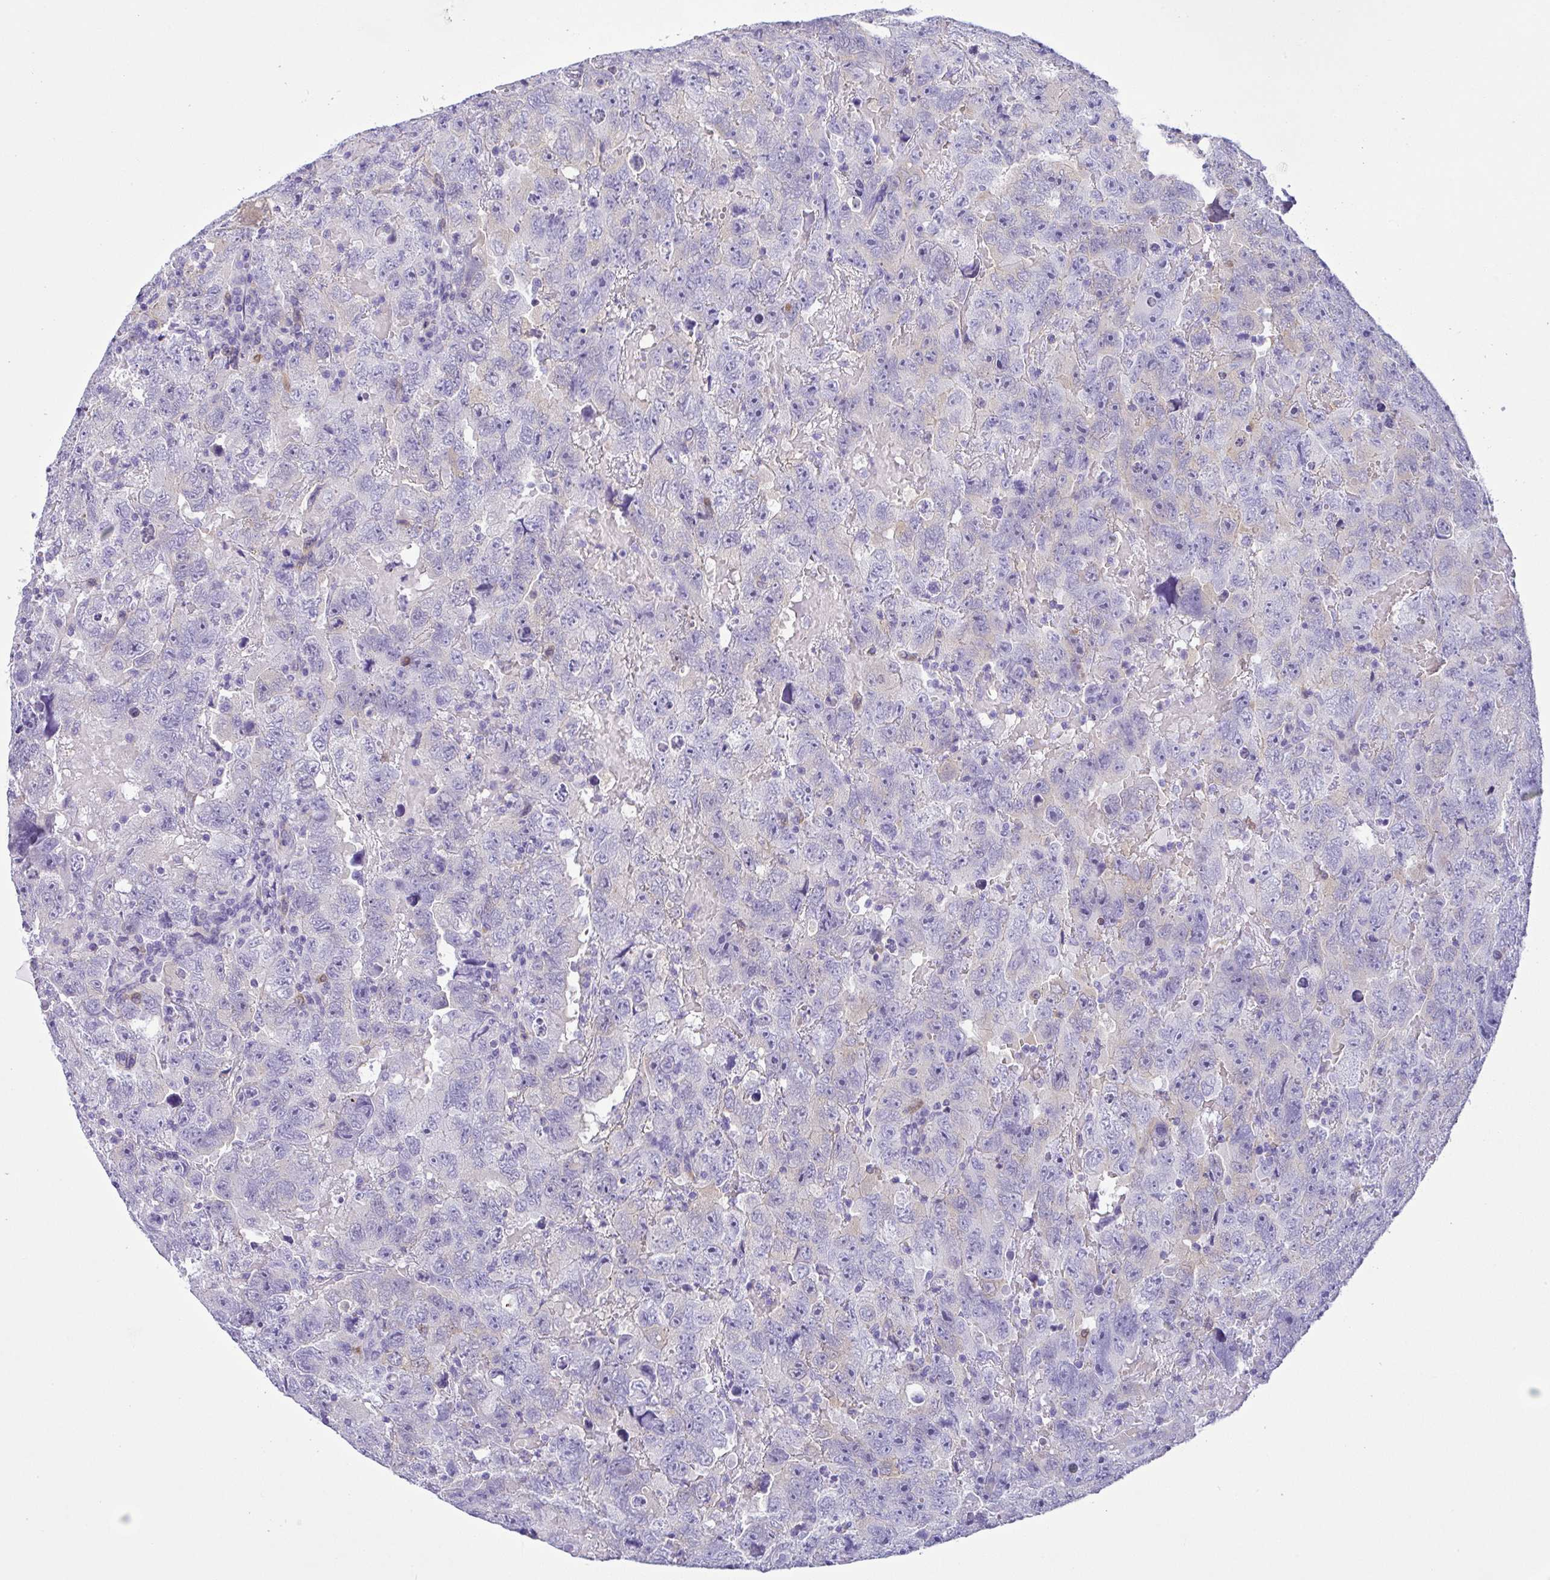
{"staining": {"intensity": "negative", "quantity": "none", "location": "none"}, "tissue": "testis cancer", "cell_type": "Tumor cells", "image_type": "cancer", "snomed": [{"axis": "morphology", "description": "Carcinoma, Embryonal, NOS"}, {"axis": "topography", "description": "Testis"}], "caption": "Testis embryonal carcinoma was stained to show a protein in brown. There is no significant positivity in tumor cells.", "gene": "RRM2", "patient": {"sex": "male", "age": 45}}